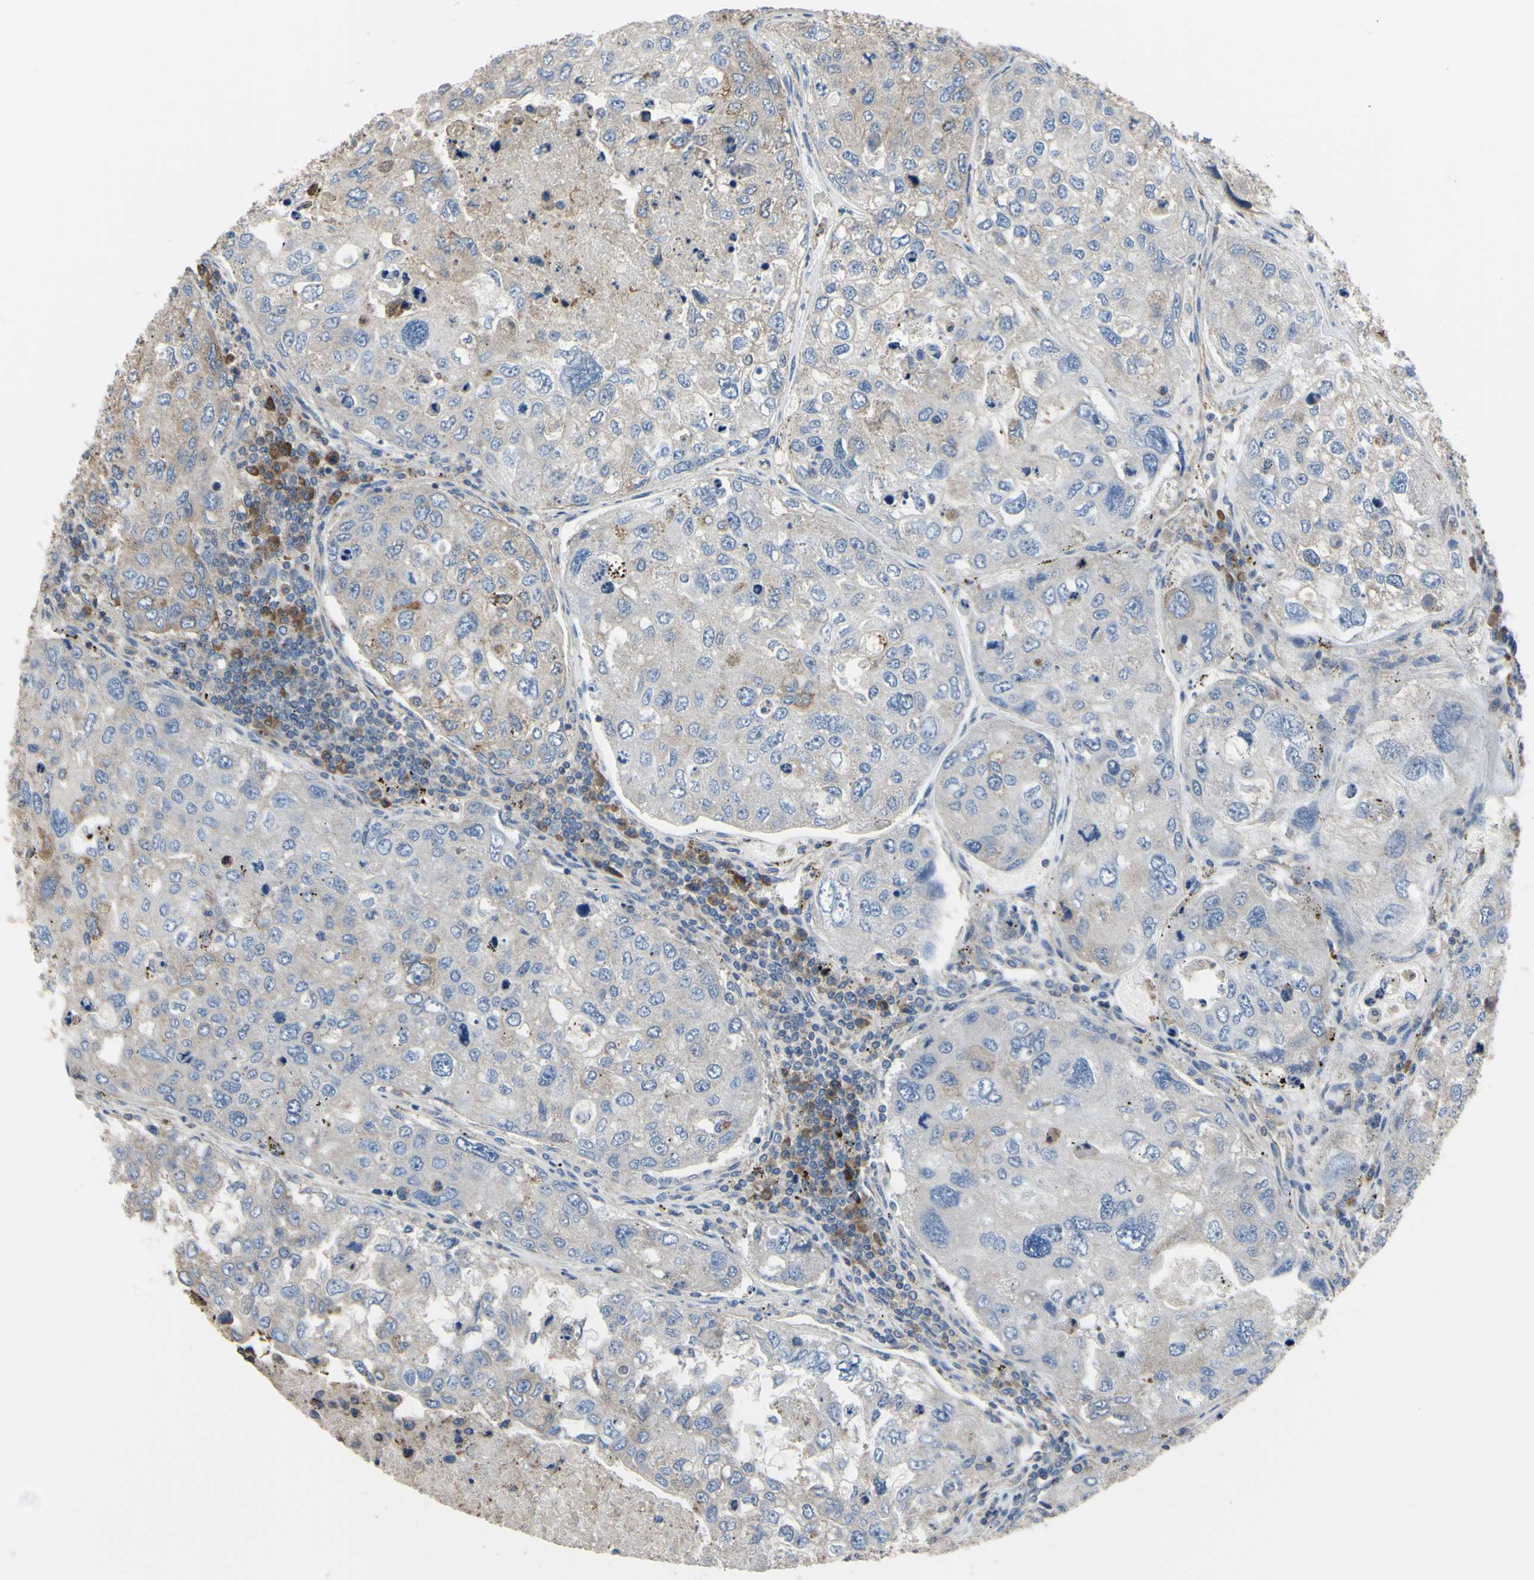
{"staining": {"intensity": "moderate", "quantity": "<25%", "location": "cytoplasmic/membranous"}, "tissue": "urothelial cancer", "cell_type": "Tumor cells", "image_type": "cancer", "snomed": [{"axis": "morphology", "description": "Urothelial carcinoma, High grade"}, {"axis": "topography", "description": "Lymph node"}, {"axis": "topography", "description": "Urinary bladder"}], "caption": "Urothelial carcinoma (high-grade) was stained to show a protein in brown. There is low levels of moderate cytoplasmic/membranous staining in about <25% of tumor cells.", "gene": "BECN1", "patient": {"sex": "male", "age": 51}}